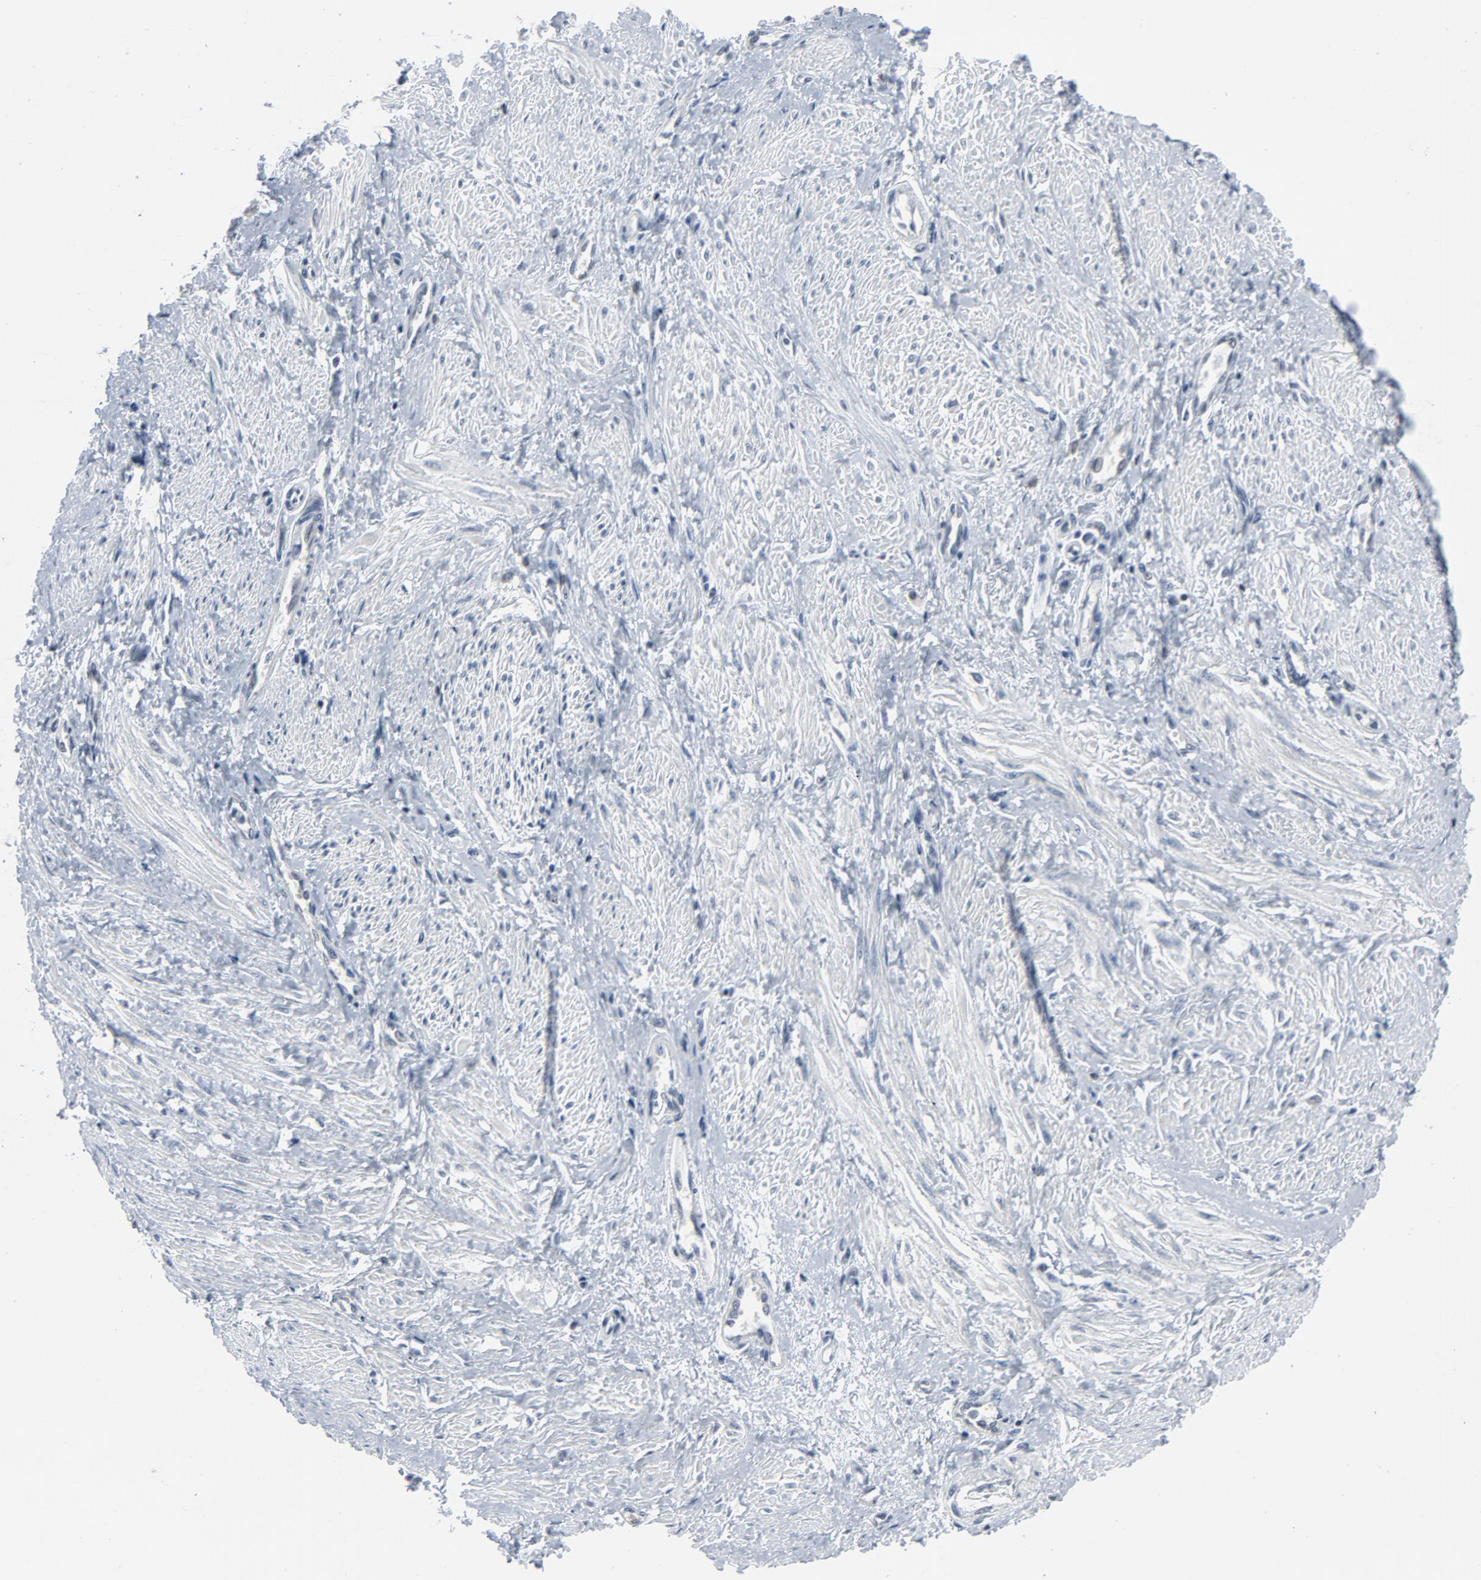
{"staining": {"intensity": "negative", "quantity": "none", "location": "none"}, "tissue": "smooth muscle", "cell_type": "Smooth muscle cells", "image_type": "normal", "snomed": [{"axis": "morphology", "description": "Normal tissue, NOS"}, {"axis": "topography", "description": "Smooth muscle"}, {"axis": "topography", "description": "Uterus"}], "caption": "High power microscopy micrograph of an immunohistochemistry photomicrograph of benign smooth muscle, revealing no significant staining in smooth muscle cells.", "gene": "STAT5A", "patient": {"sex": "female", "age": 39}}